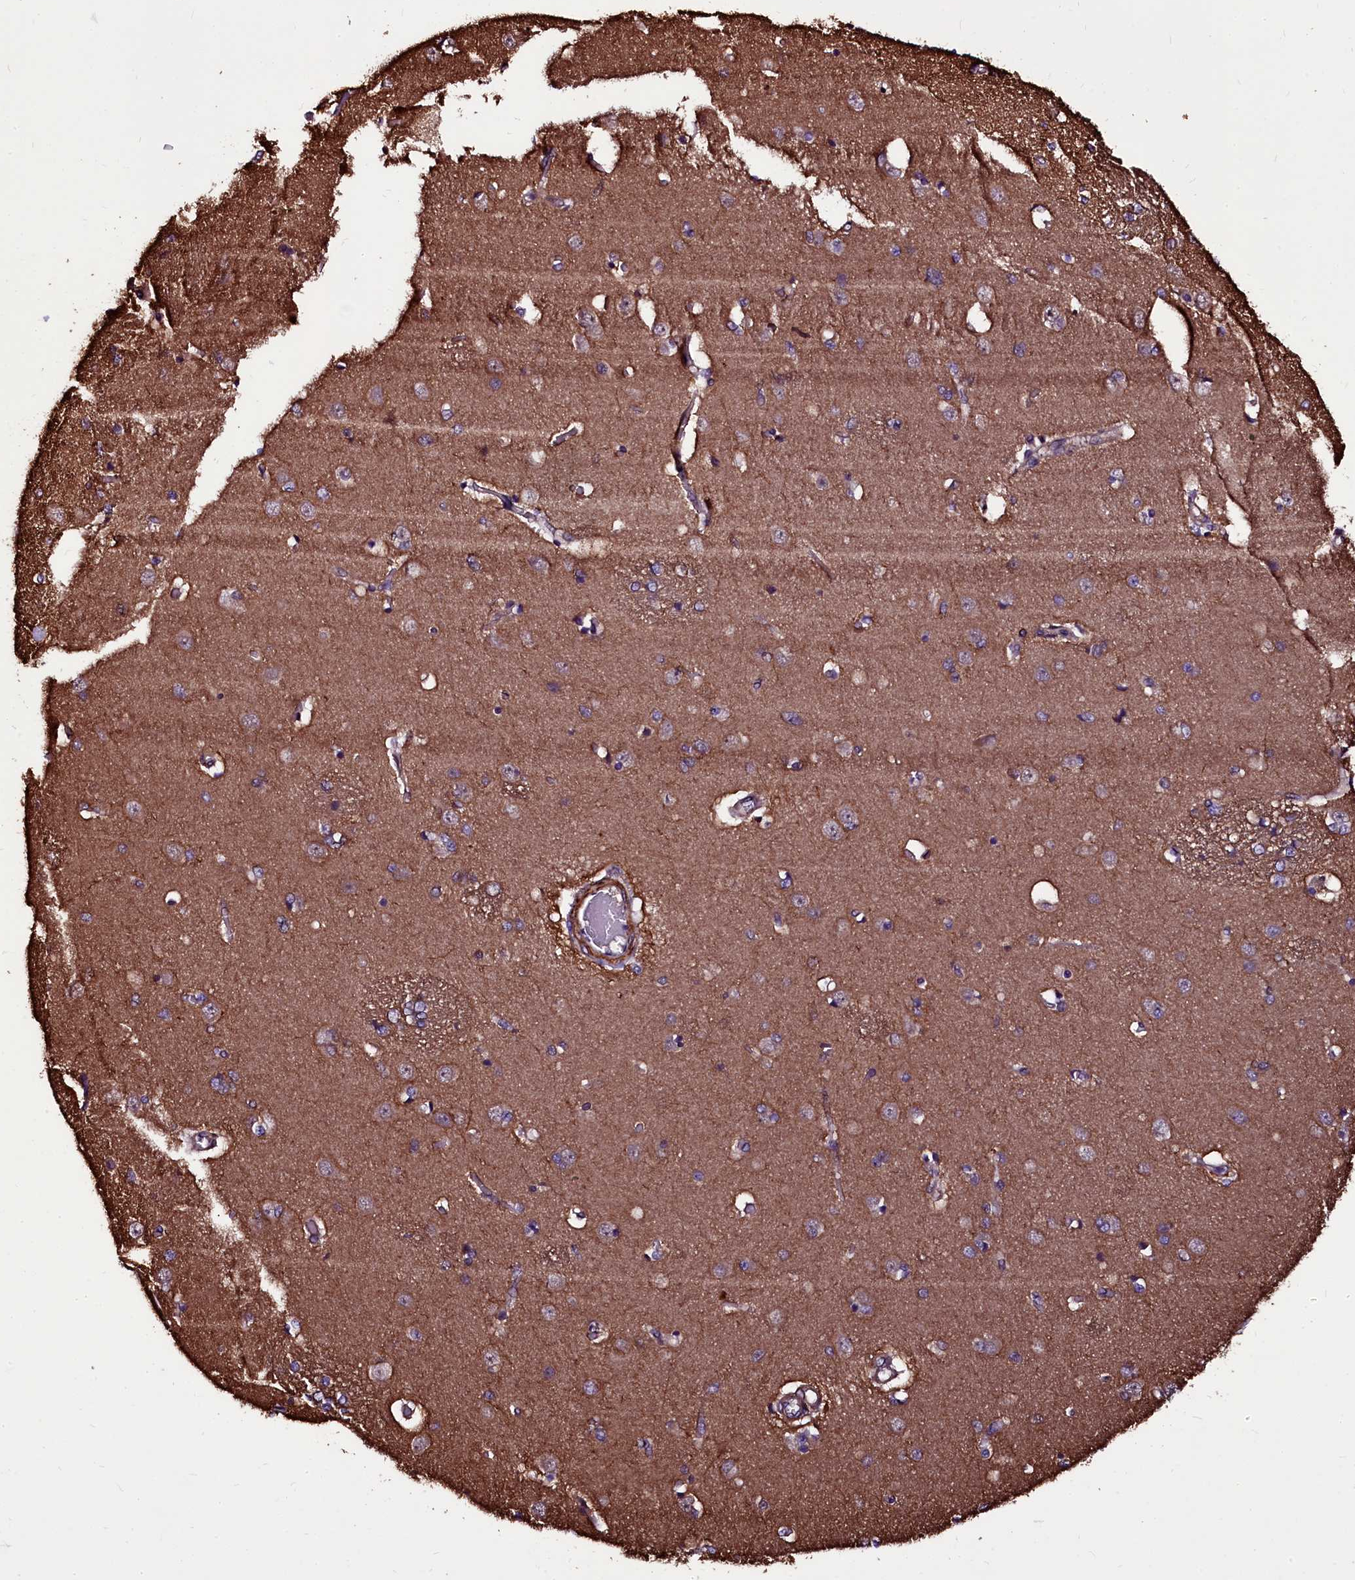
{"staining": {"intensity": "moderate", "quantity": "25%-75%", "location": "cytoplasmic/membranous"}, "tissue": "caudate", "cell_type": "Glial cells", "image_type": "normal", "snomed": [{"axis": "morphology", "description": "Normal tissue, NOS"}, {"axis": "topography", "description": "Lateral ventricle wall"}], "caption": "Protein staining of normal caudate displays moderate cytoplasmic/membranous staining in approximately 25%-75% of glial cells.", "gene": "N4BP1", "patient": {"sex": "male", "age": 37}}